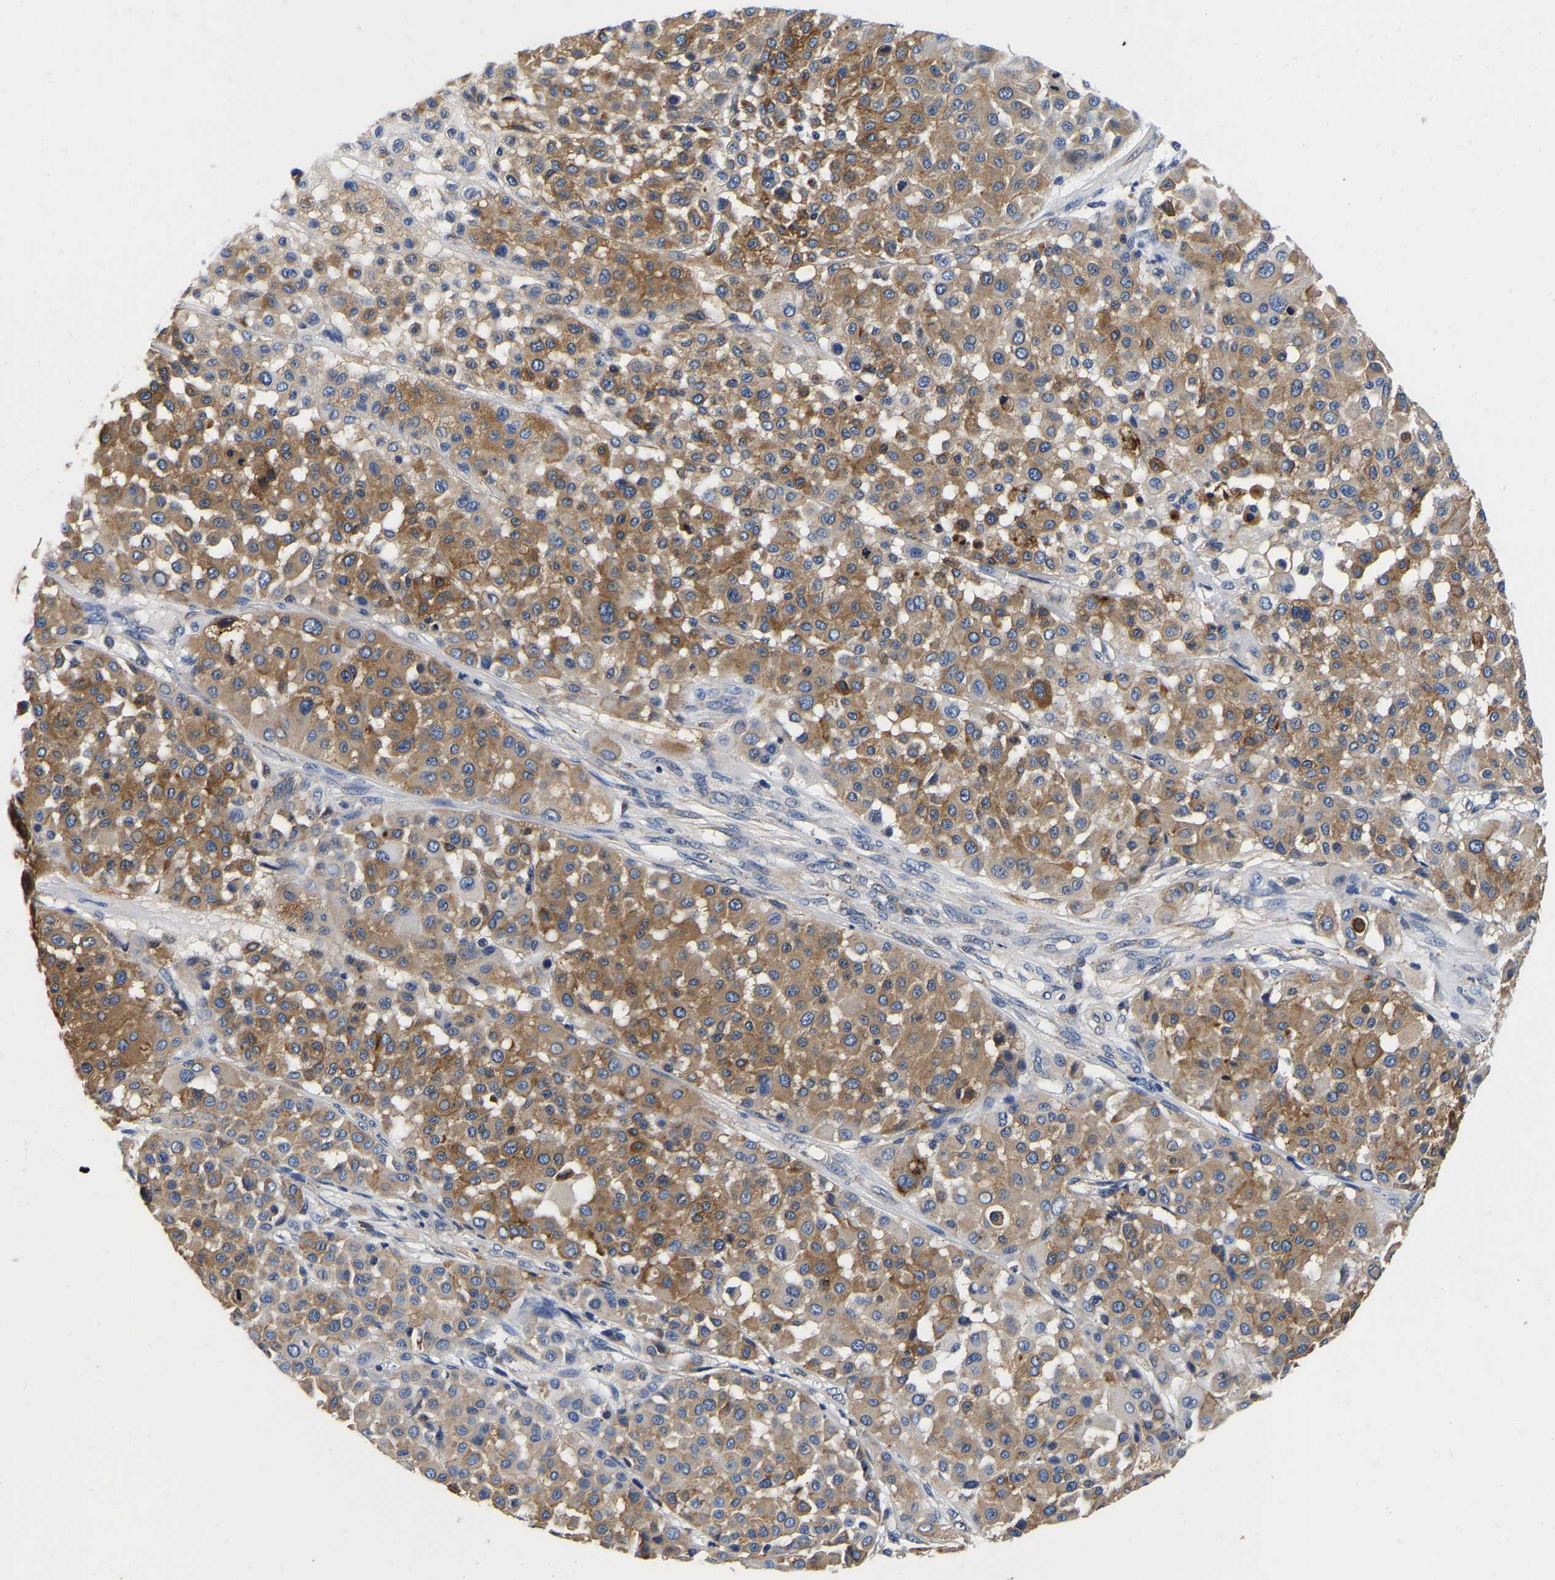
{"staining": {"intensity": "strong", "quantity": ">75%", "location": "cytoplasmic/membranous"}, "tissue": "melanoma", "cell_type": "Tumor cells", "image_type": "cancer", "snomed": [{"axis": "morphology", "description": "Malignant melanoma, Metastatic site"}, {"axis": "topography", "description": "Soft tissue"}], "caption": "The image shows staining of melanoma, revealing strong cytoplasmic/membranous protein positivity (brown color) within tumor cells.", "gene": "GRN", "patient": {"sex": "male", "age": 41}}